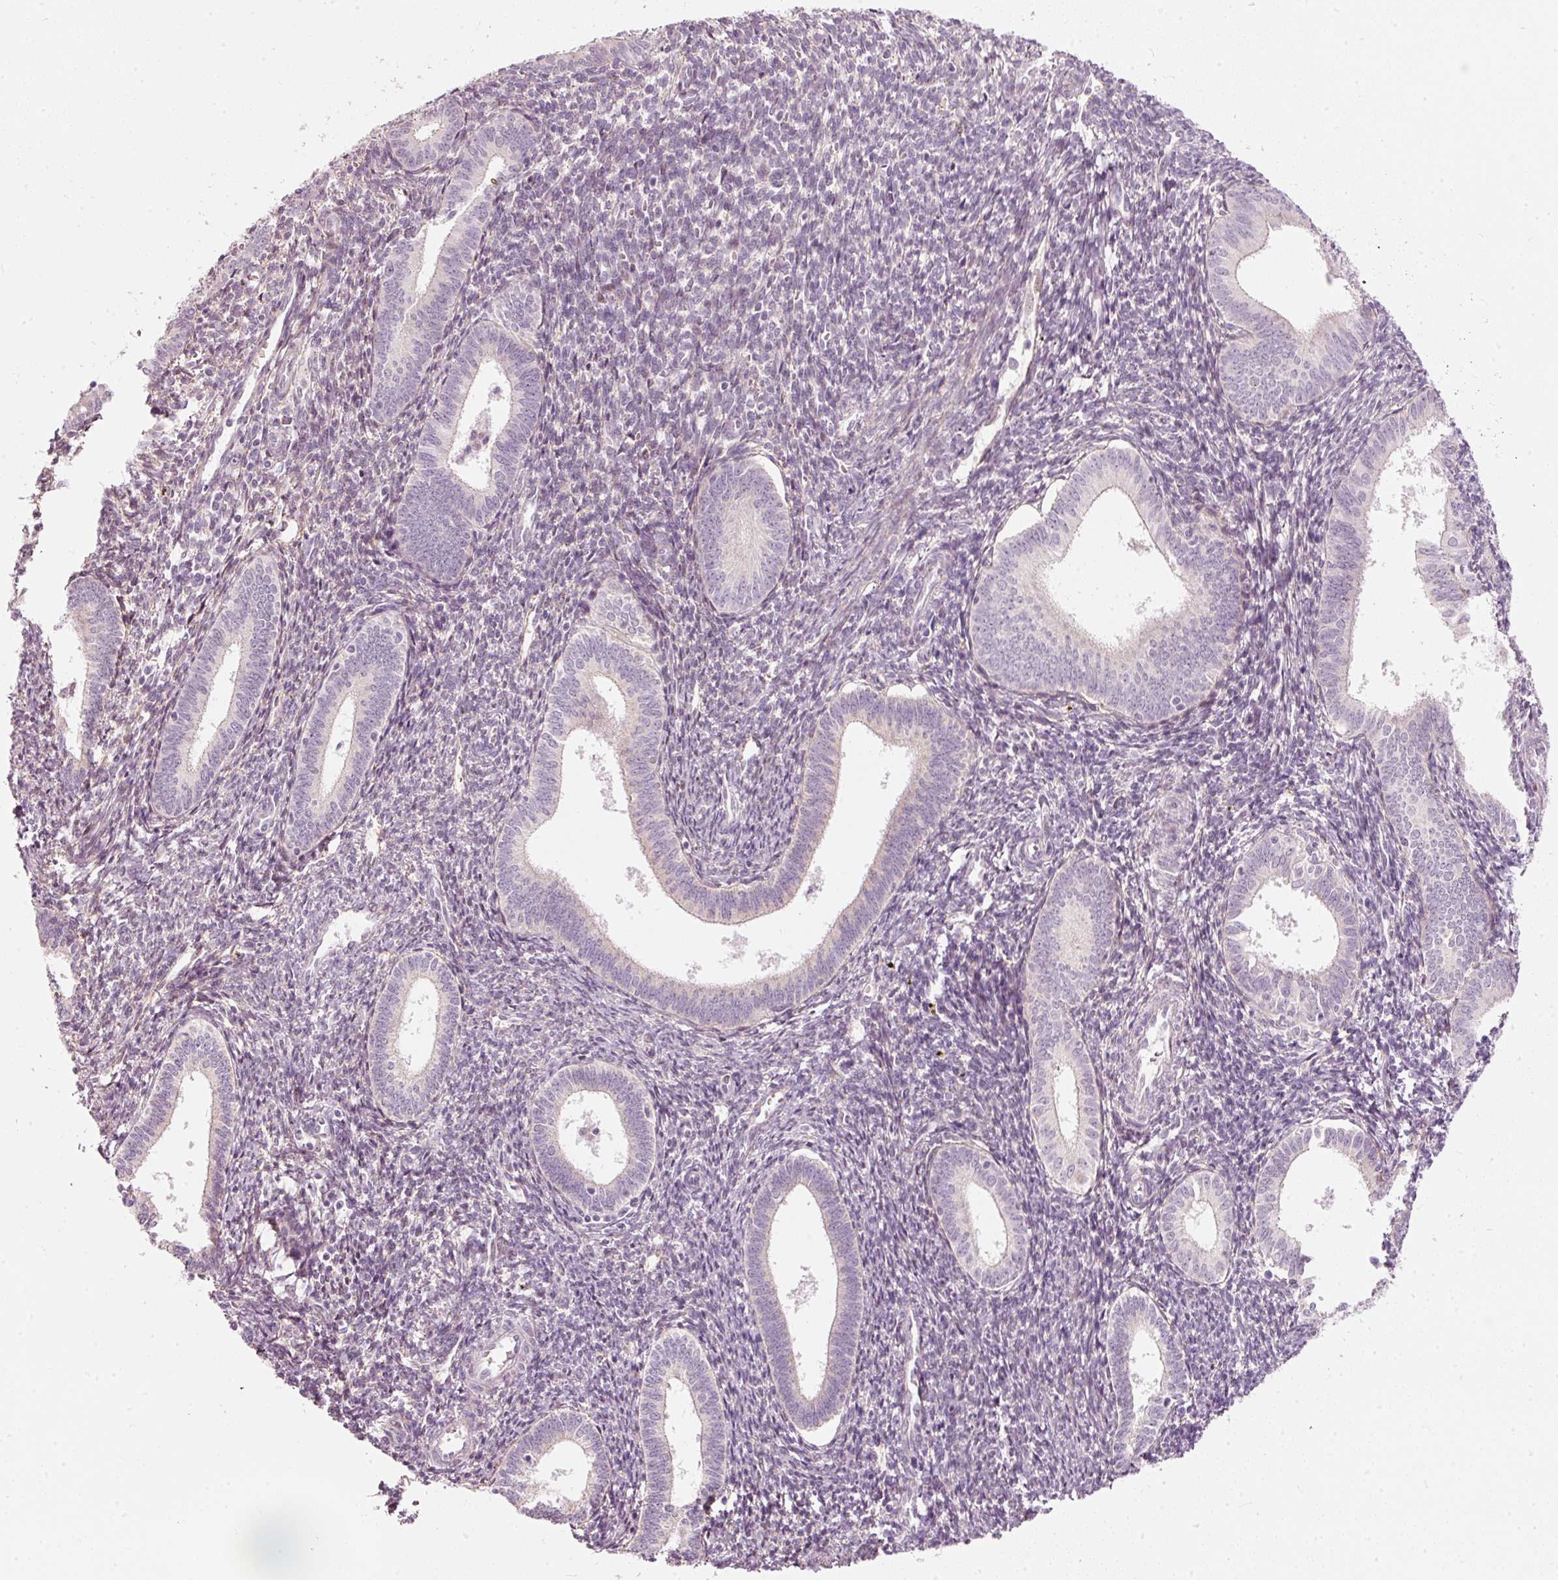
{"staining": {"intensity": "negative", "quantity": "none", "location": "none"}, "tissue": "endometrium", "cell_type": "Cells in endometrial stroma", "image_type": "normal", "snomed": [{"axis": "morphology", "description": "Normal tissue, NOS"}, {"axis": "topography", "description": "Endometrium"}], "caption": "There is no significant positivity in cells in endometrial stroma of endometrium.", "gene": "RNF39", "patient": {"sex": "female", "age": 41}}